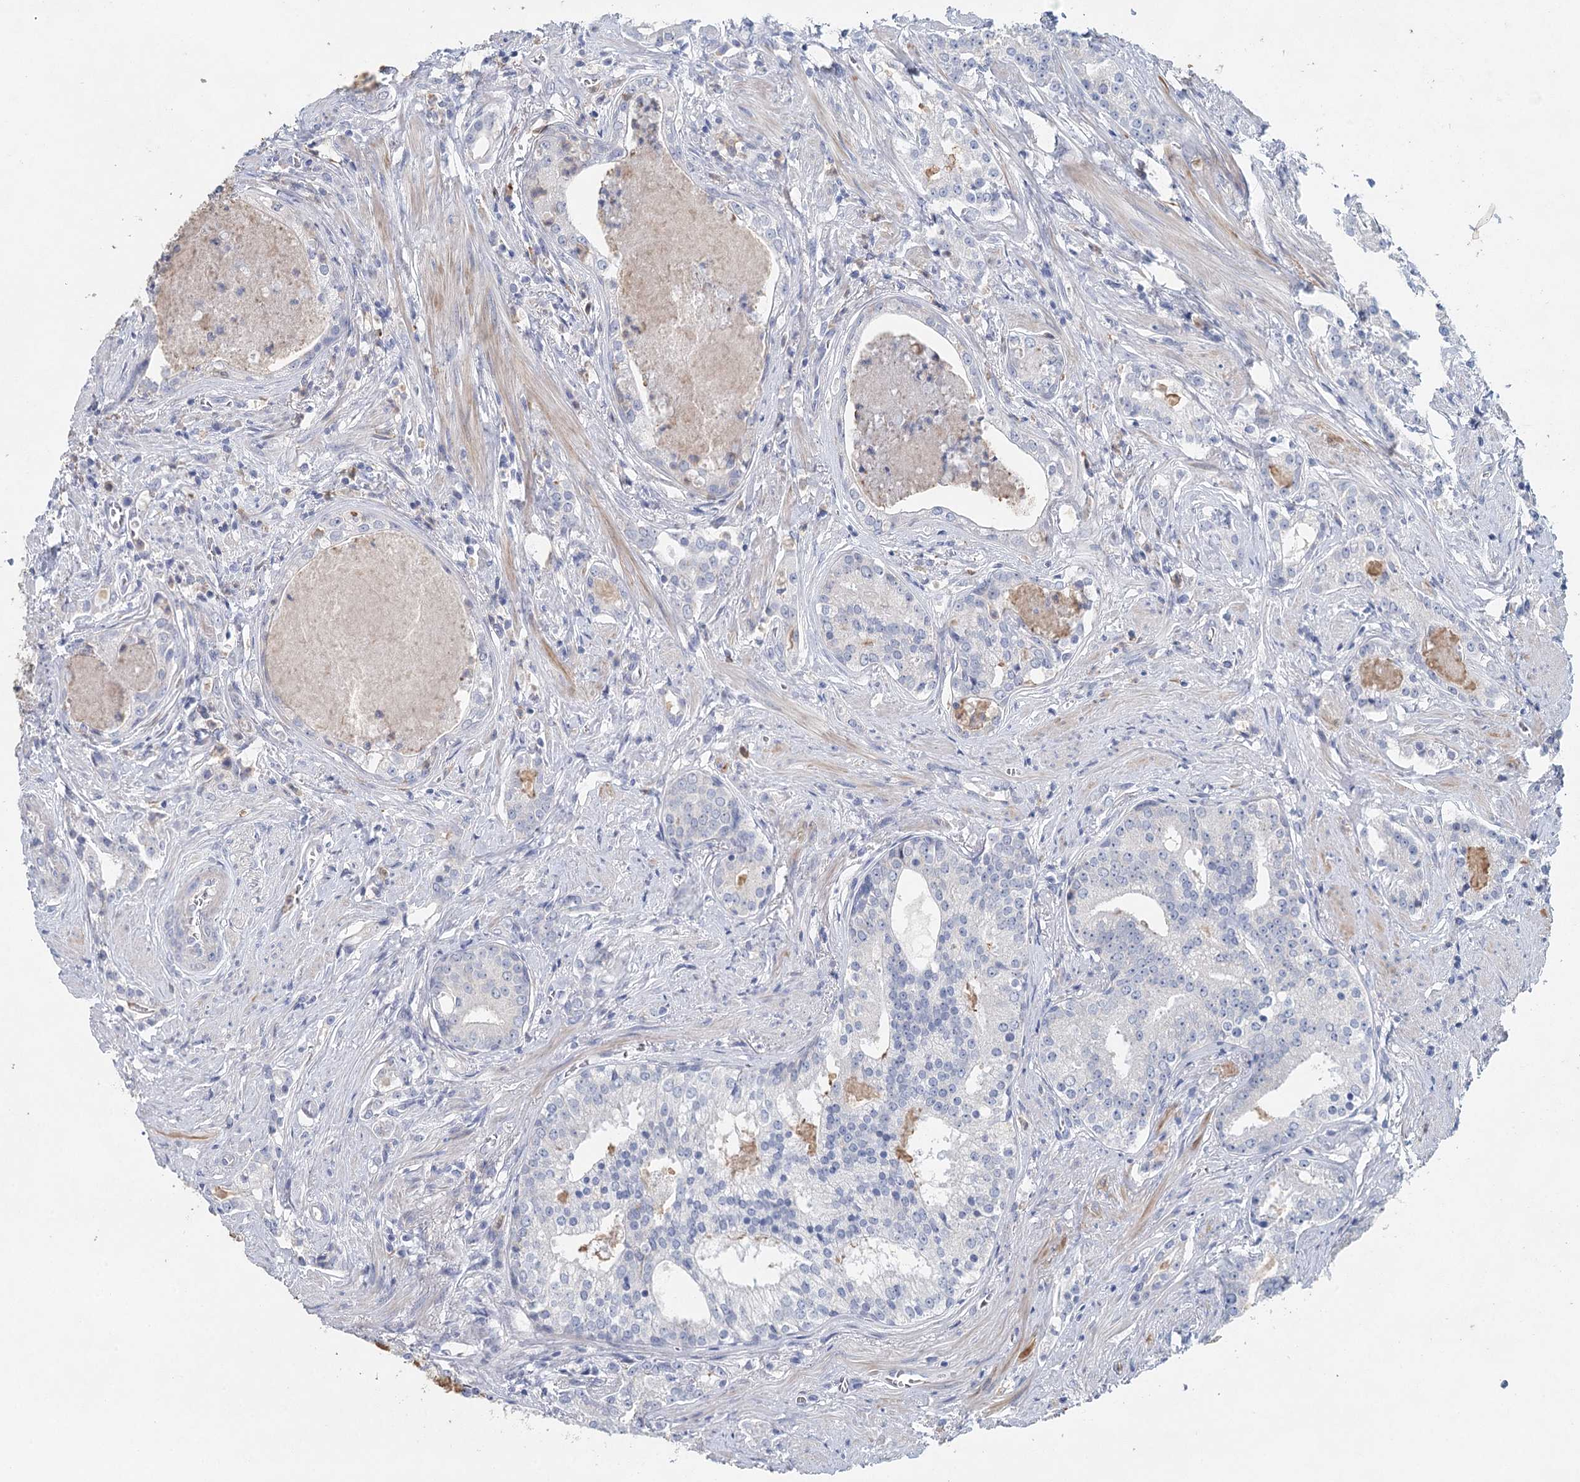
{"staining": {"intensity": "negative", "quantity": "none", "location": "none"}, "tissue": "prostate cancer", "cell_type": "Tumor cells", "image_type": "cancer", "snomed": [{"axis": "morphology", "description": "Adenocarcinoma, High grade"}, {"axis": "topography", "description": "Prostate"}], "caption": "An immunohistochemistry image of prostate high-grade adenocarcinoma is shown. There is no staining in tumor cells of prostate high-grade adenocarcinoma.", "gene": "MYL6B", "patient": {"sex": "male", "age": 58}}